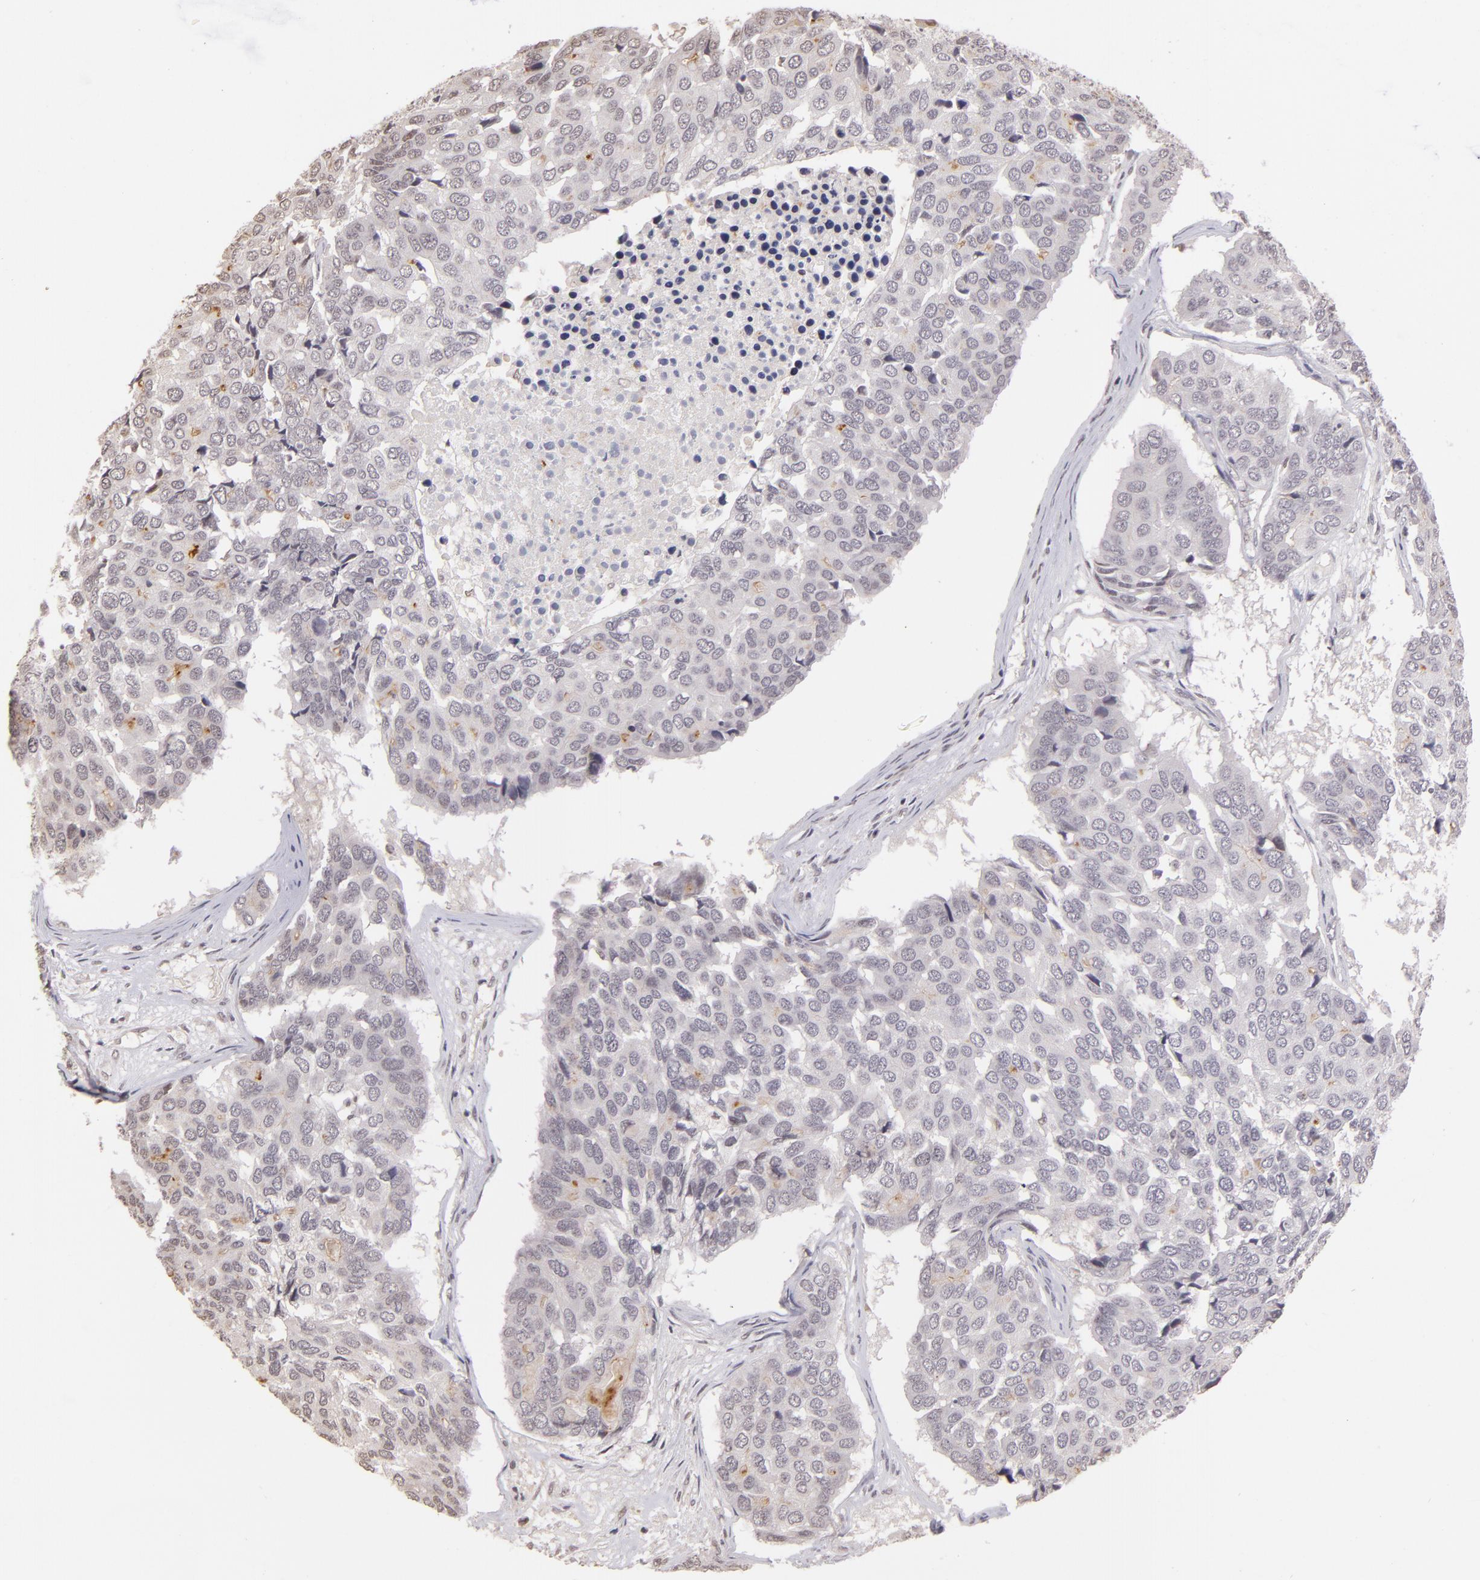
{"staining": {"intensity": "weak", "quantity": "<25%", "location": "nuclear"}, "tissue": "pancreatic cancer", "cell_type": "Tumor cells", "image_type": "cancer", "snomed": [{"axis": "morphology", "description": "Adenocarcinoma, NOS"}, {"axis": "topography", "description": "Pancreas"}], "caption": "Protein analysis of pancreatic cancer displays no significant staining in tumor cells. (DAB IHC, high magnification).", "gene": "RARB", "patient": {"sex": "male", "age": 50}}